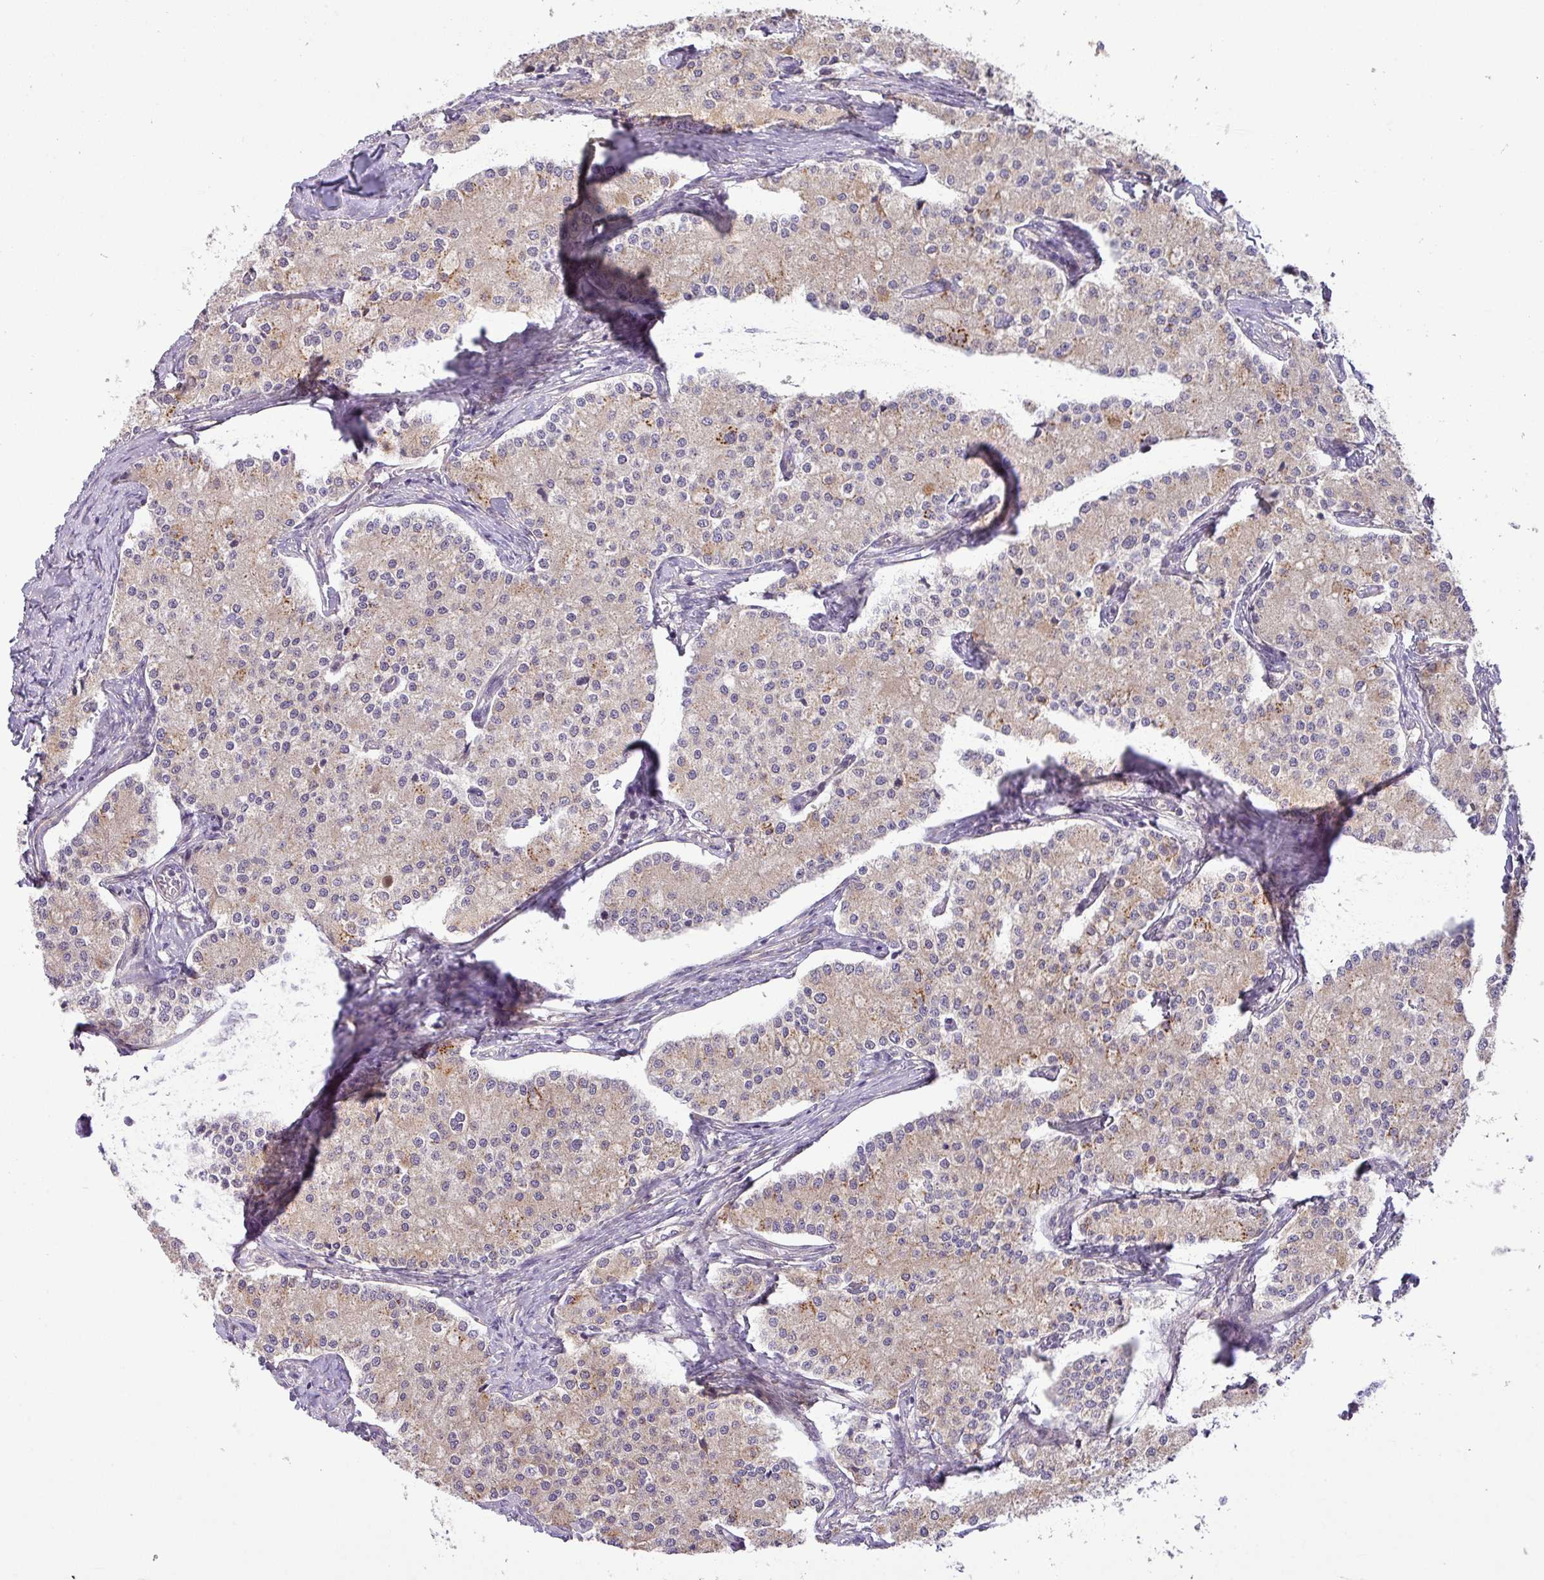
{"staining": {"intensity": "weak", "quantity": "<25%", "location": "cytoplasmic/membranous"}, "tissue": "carcinoid", "cell_type": "Tumor cells", "image_type": "cancer", "snomed": [{"axis": "morphology", "description": "Carcinoid, malignant, NOS"}, {"axis": "topography", "description": "Colon"}], "caption": "Immunohistochemistry (IHC) micrograph of human carcinoid stained for a protein (brown), which reveals no positivity in tumor cells. (Brightfield microscopy of DAB immunohistochemistry at high magnification).", "gene": "GALNT12", "patient": {"sex": "female", "age": 52}}